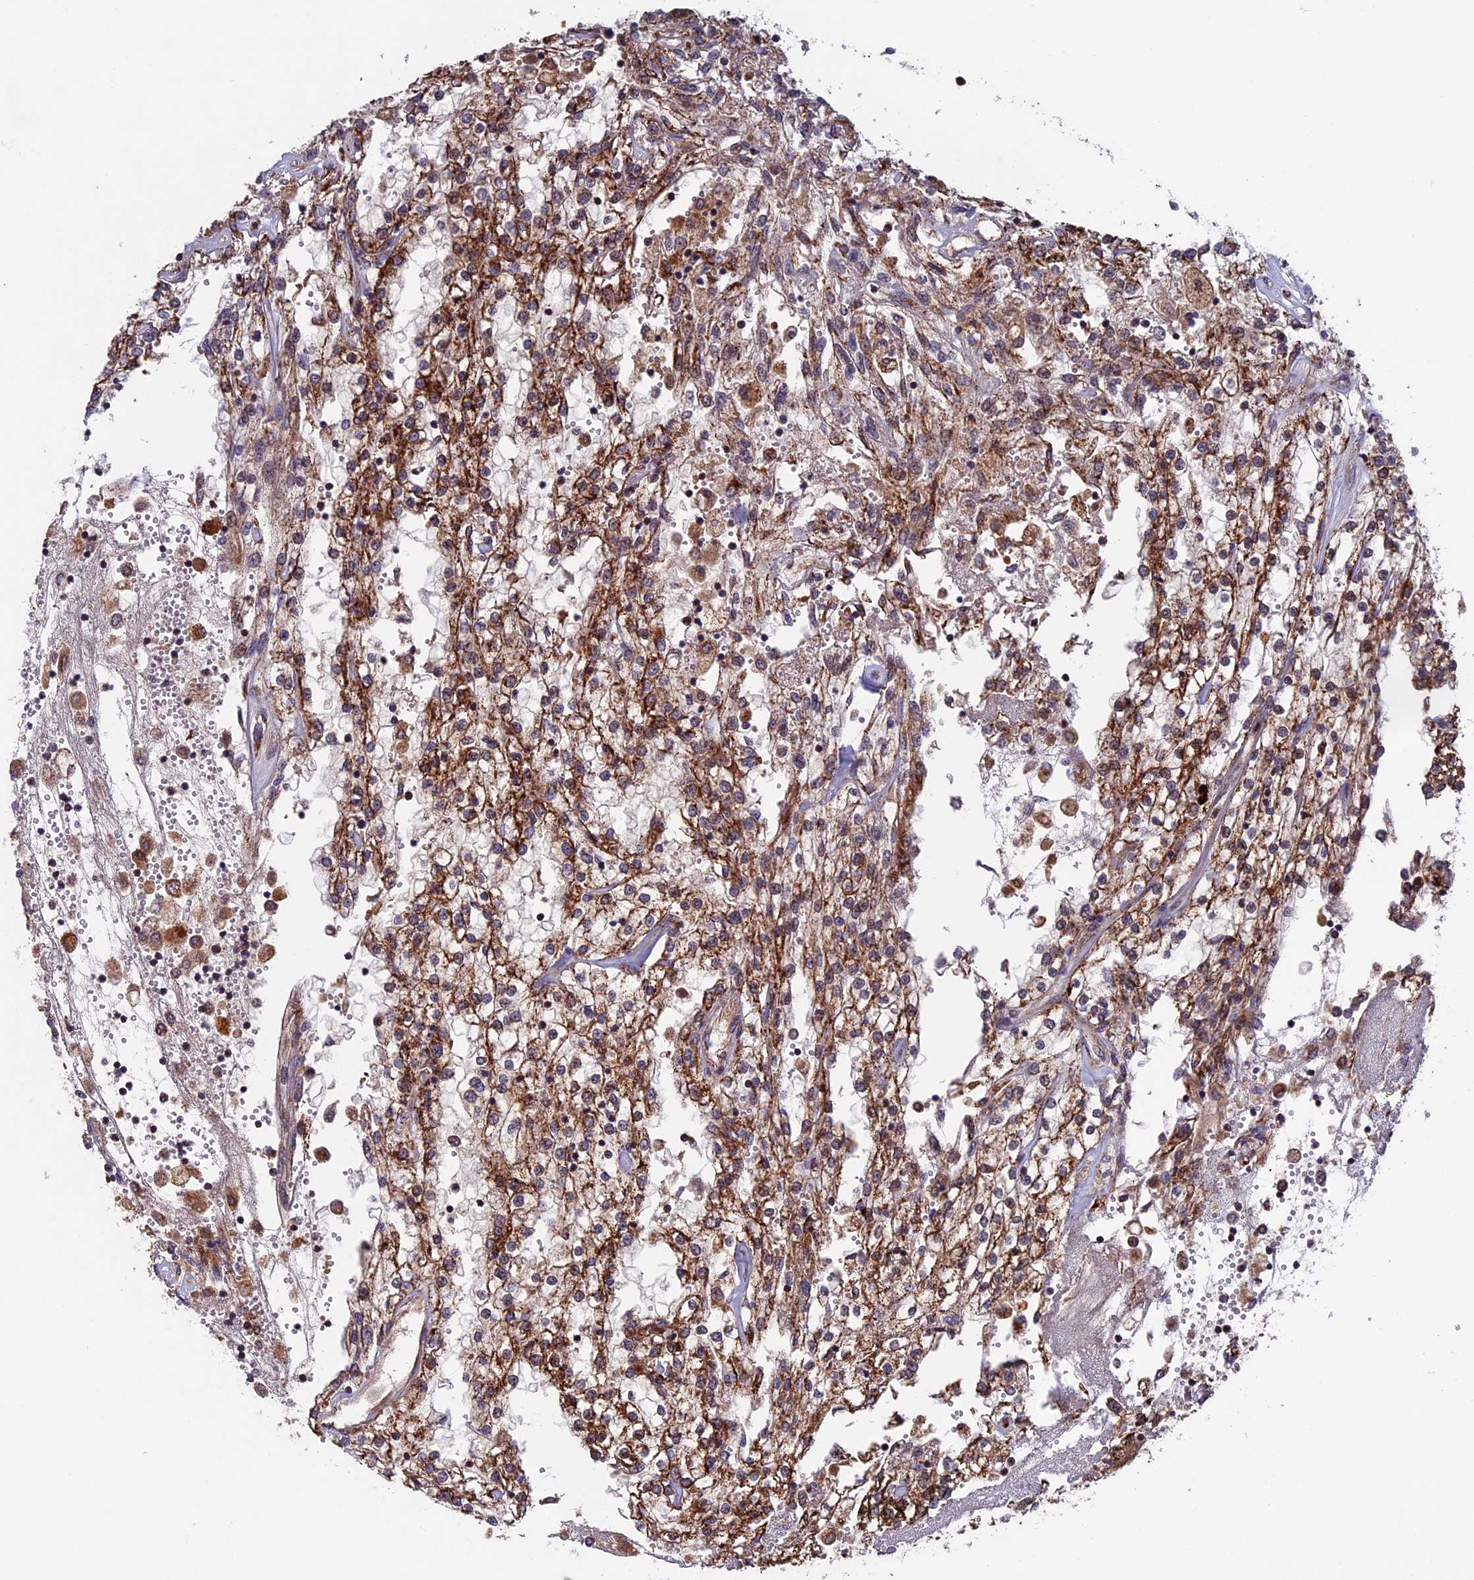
{"staining": {"intensity": "strong", "quantity": ">75%", "location": "cytoplasmic/membranous"}, "tissue": "renal cancer", "cell_type": "Tumor cells", "image_type": "cancer", "snomed": [{"axis": "morphology", "description": "Adenocarcinoma, NOS"}, {"axis": "topography", "description": "Kidney"}], "caption": "Renal adenocarcinoma stained with a protein marker displays strong staining in tumor cells.", "gene": "RNF17", "patient": {"sex": "female", "age": 52}}